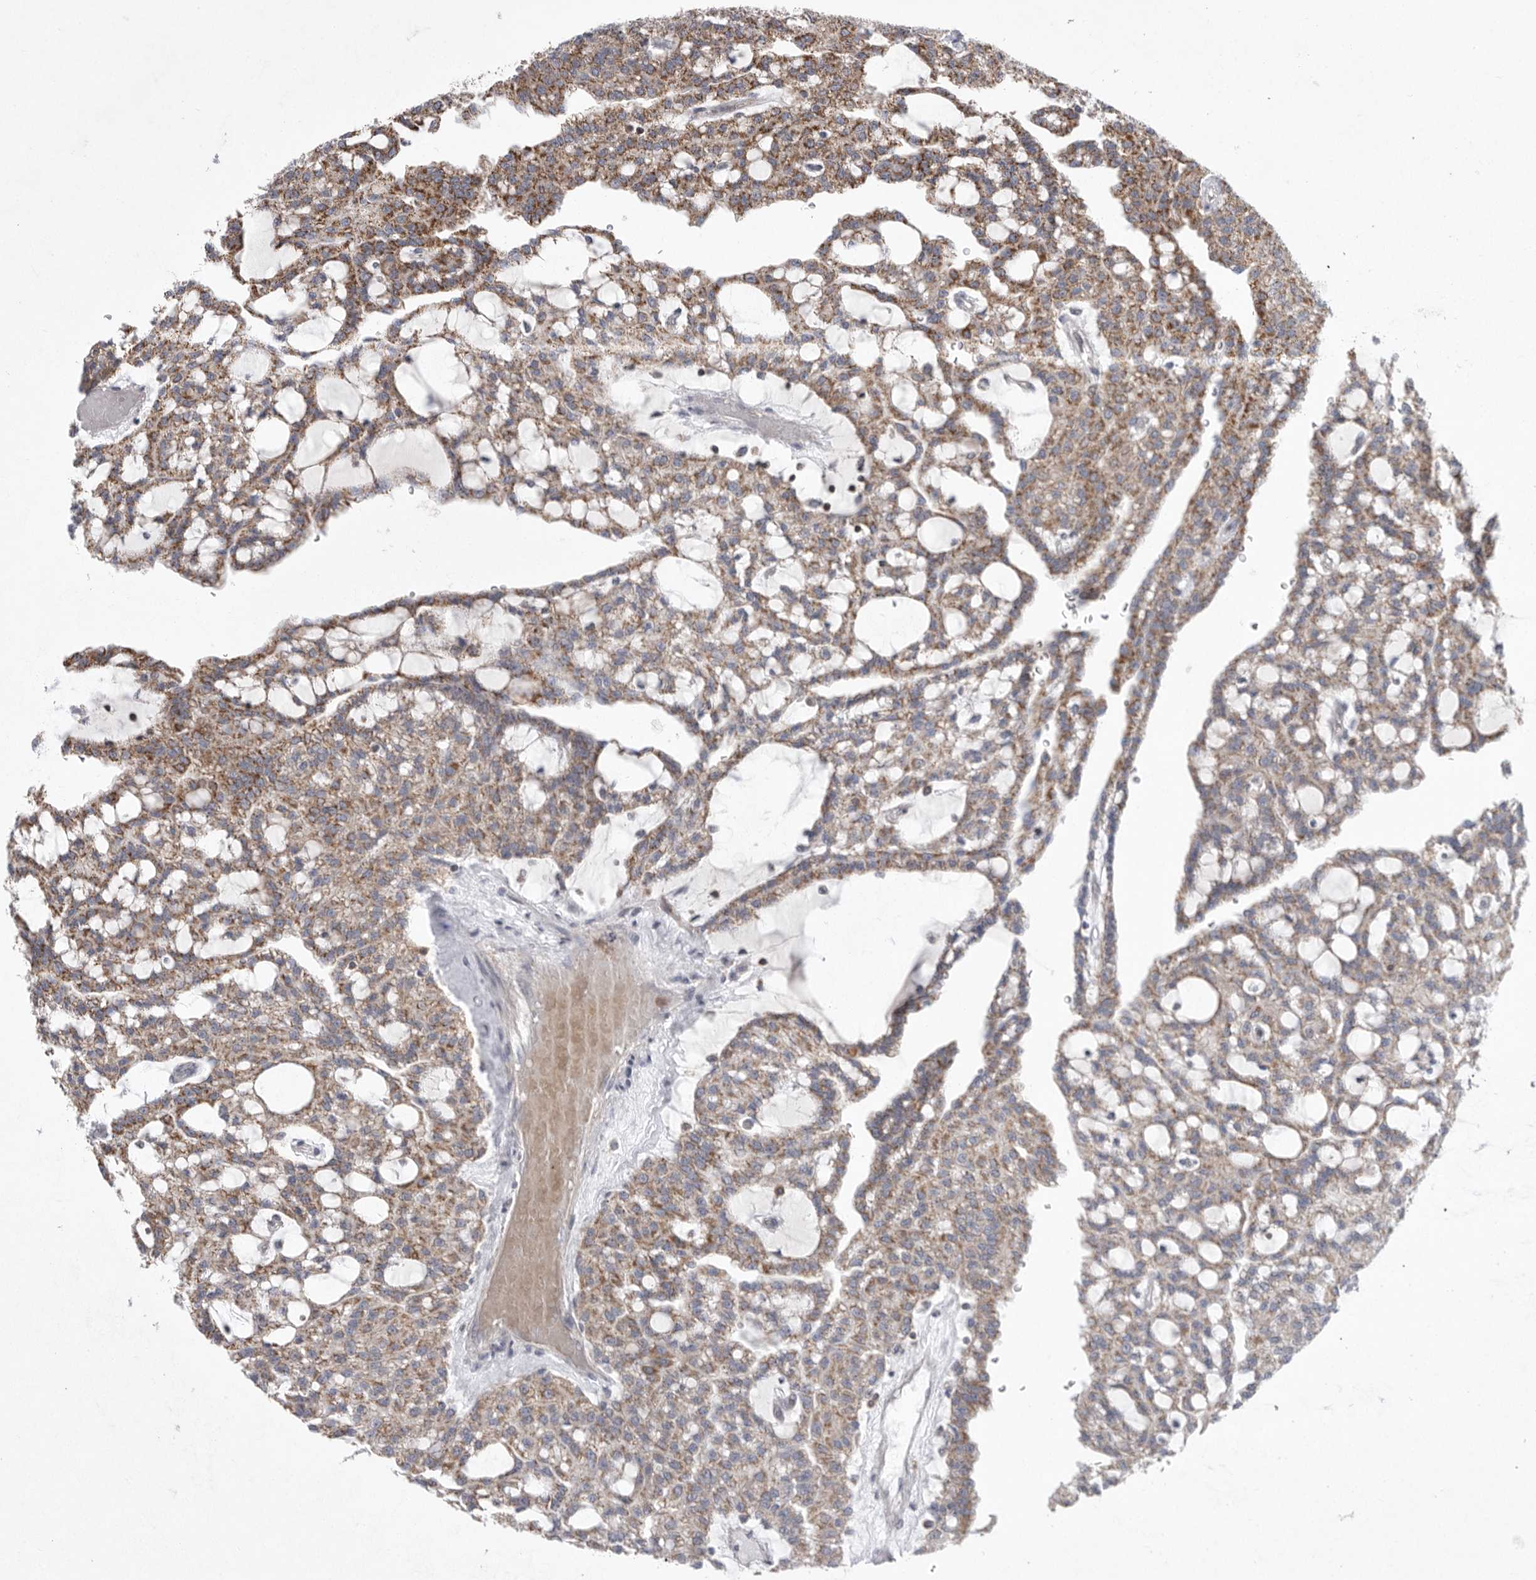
{"staining": {"intensity": "moderate", "quantity": ">75%", "location": "cytoplasmic/membranous"}, "tissue": "renal cancer", "cell_type": "Tumor cells", "image_type": "cancer", "snomed": [{"axis": "morphology", "description": "Adenocarcinoma, NOS"}, {"axis": "topography", "description": "Kidney"}], "caption": "This is an image of immunohistochemistry (IHC) staining of renal adenocarcinoma, which shows moderate positivity in the cytoplasmic/membranous of tumor cells.", "gene": "MPZL1", "patient": {"sex": "male", "age": 63}}